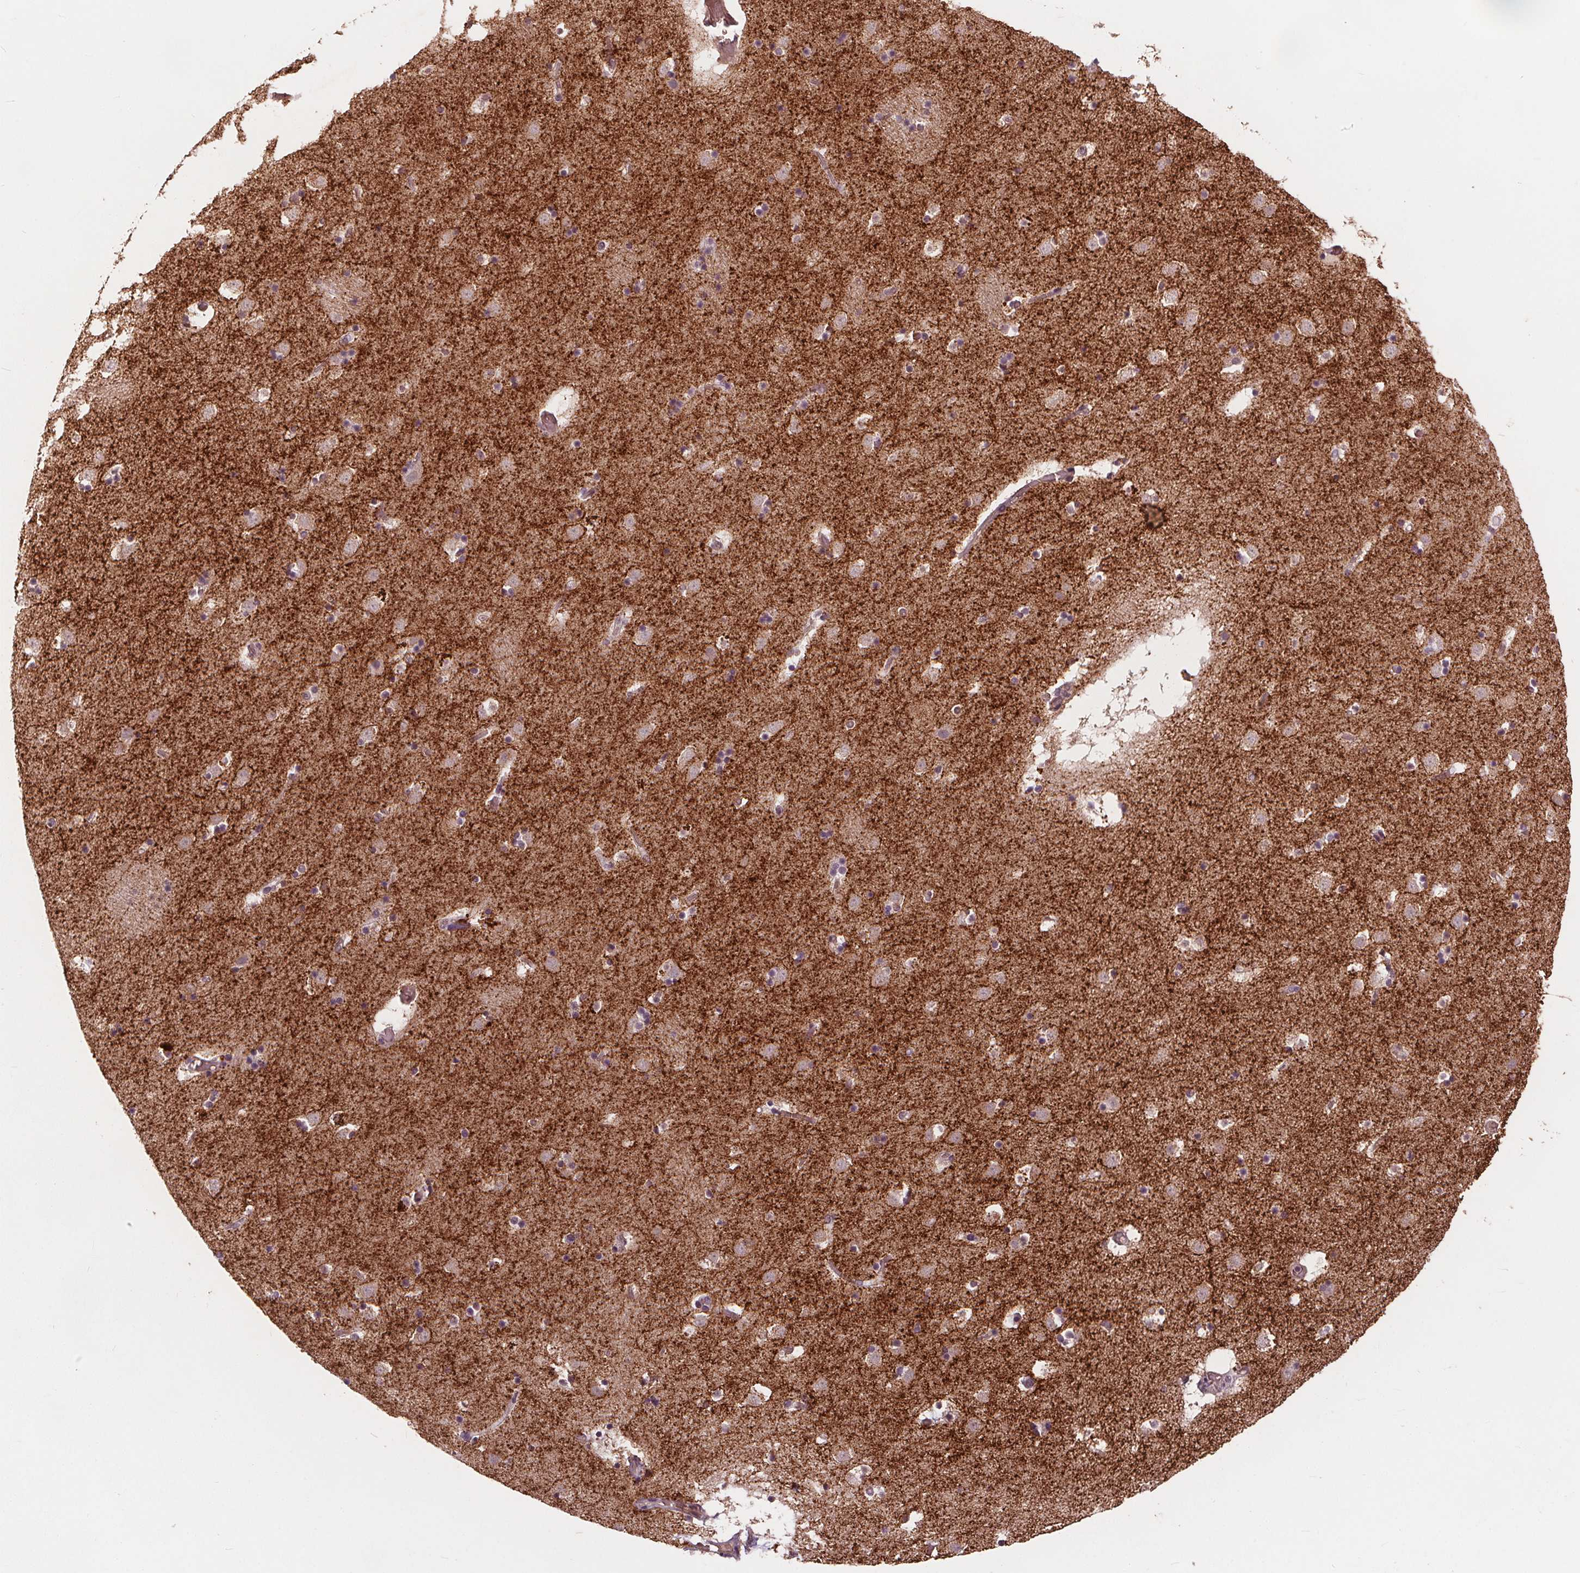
{"staining": {"intensity": "negative", "quantity": "none", "location": "none"}, "tissue": "caudate", "cell_type": "Glial cells", "image_type": "normal", "snomed": [{"axis": "morphology", "description": "Normal tissue, NOS"}, {"axis": "topography", "description": "Lateral ventricle wall"}], "caption": "An immunohistochemistry (IHC) image of normal caudate is shown. There is no staining in glial cells of caudate. Nuclei are stained in blue.", "gene": "IPO13", "patient": {"sex": "female", "age": 42}}